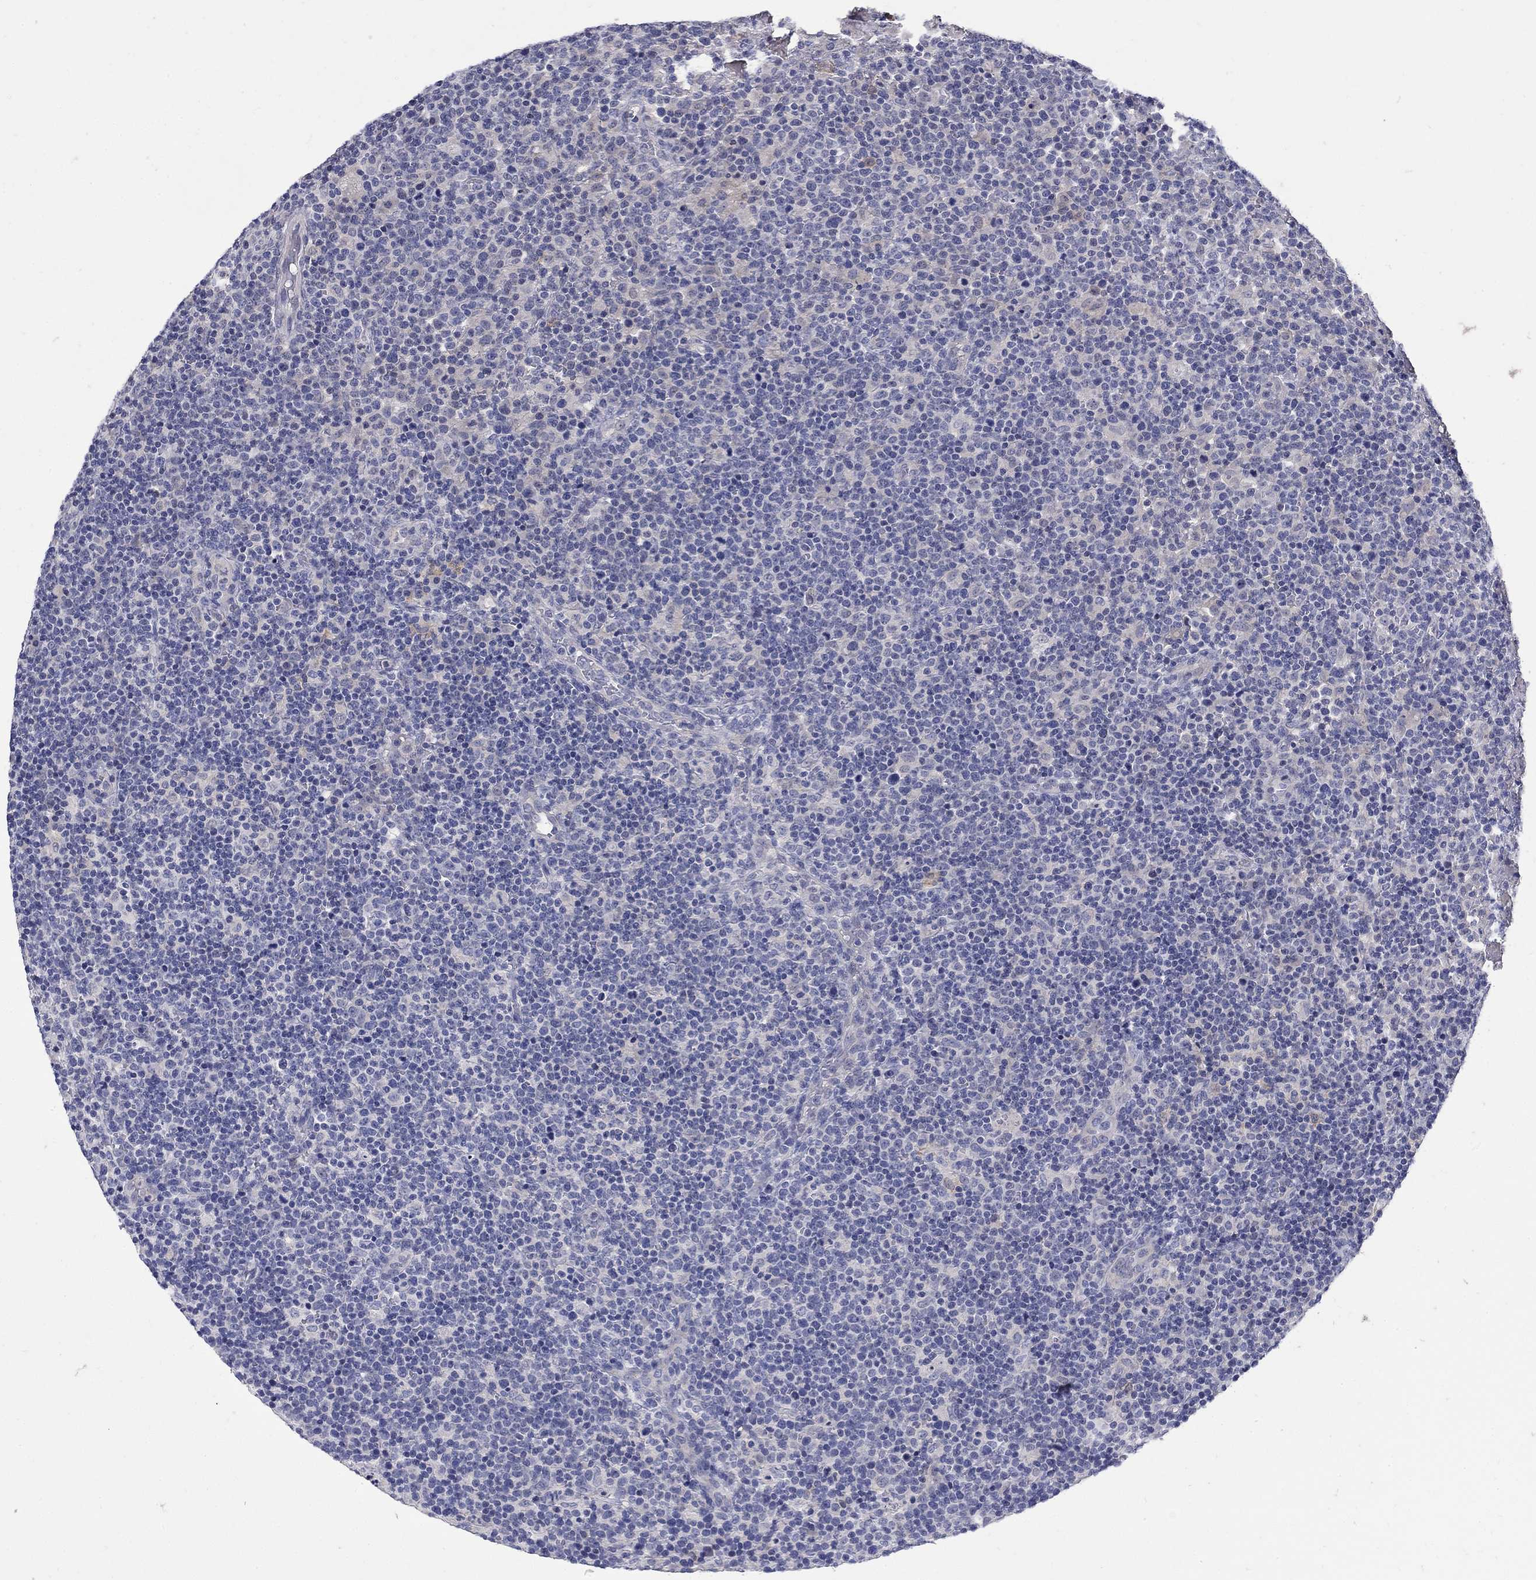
{"staining": {"intensity": "negative", "quantity": "none", "location": "none"}, "tissue": "lymphoma", "cell_type": "Tumor cells", "image_type": "cancer", "snomed": [{"axis": "morphology", "description": "Malignant lymphoma, non-Hodgkin's type, High grade"}, {"axis": "topography", "description": "Lymph node"}], "caption": "This is an immunohistochemistry (IHC) image of human lymphoma. There is no expression in tumor cells.", "gene": "CETN1", "patient": {"sex": "male", "age": 61}}